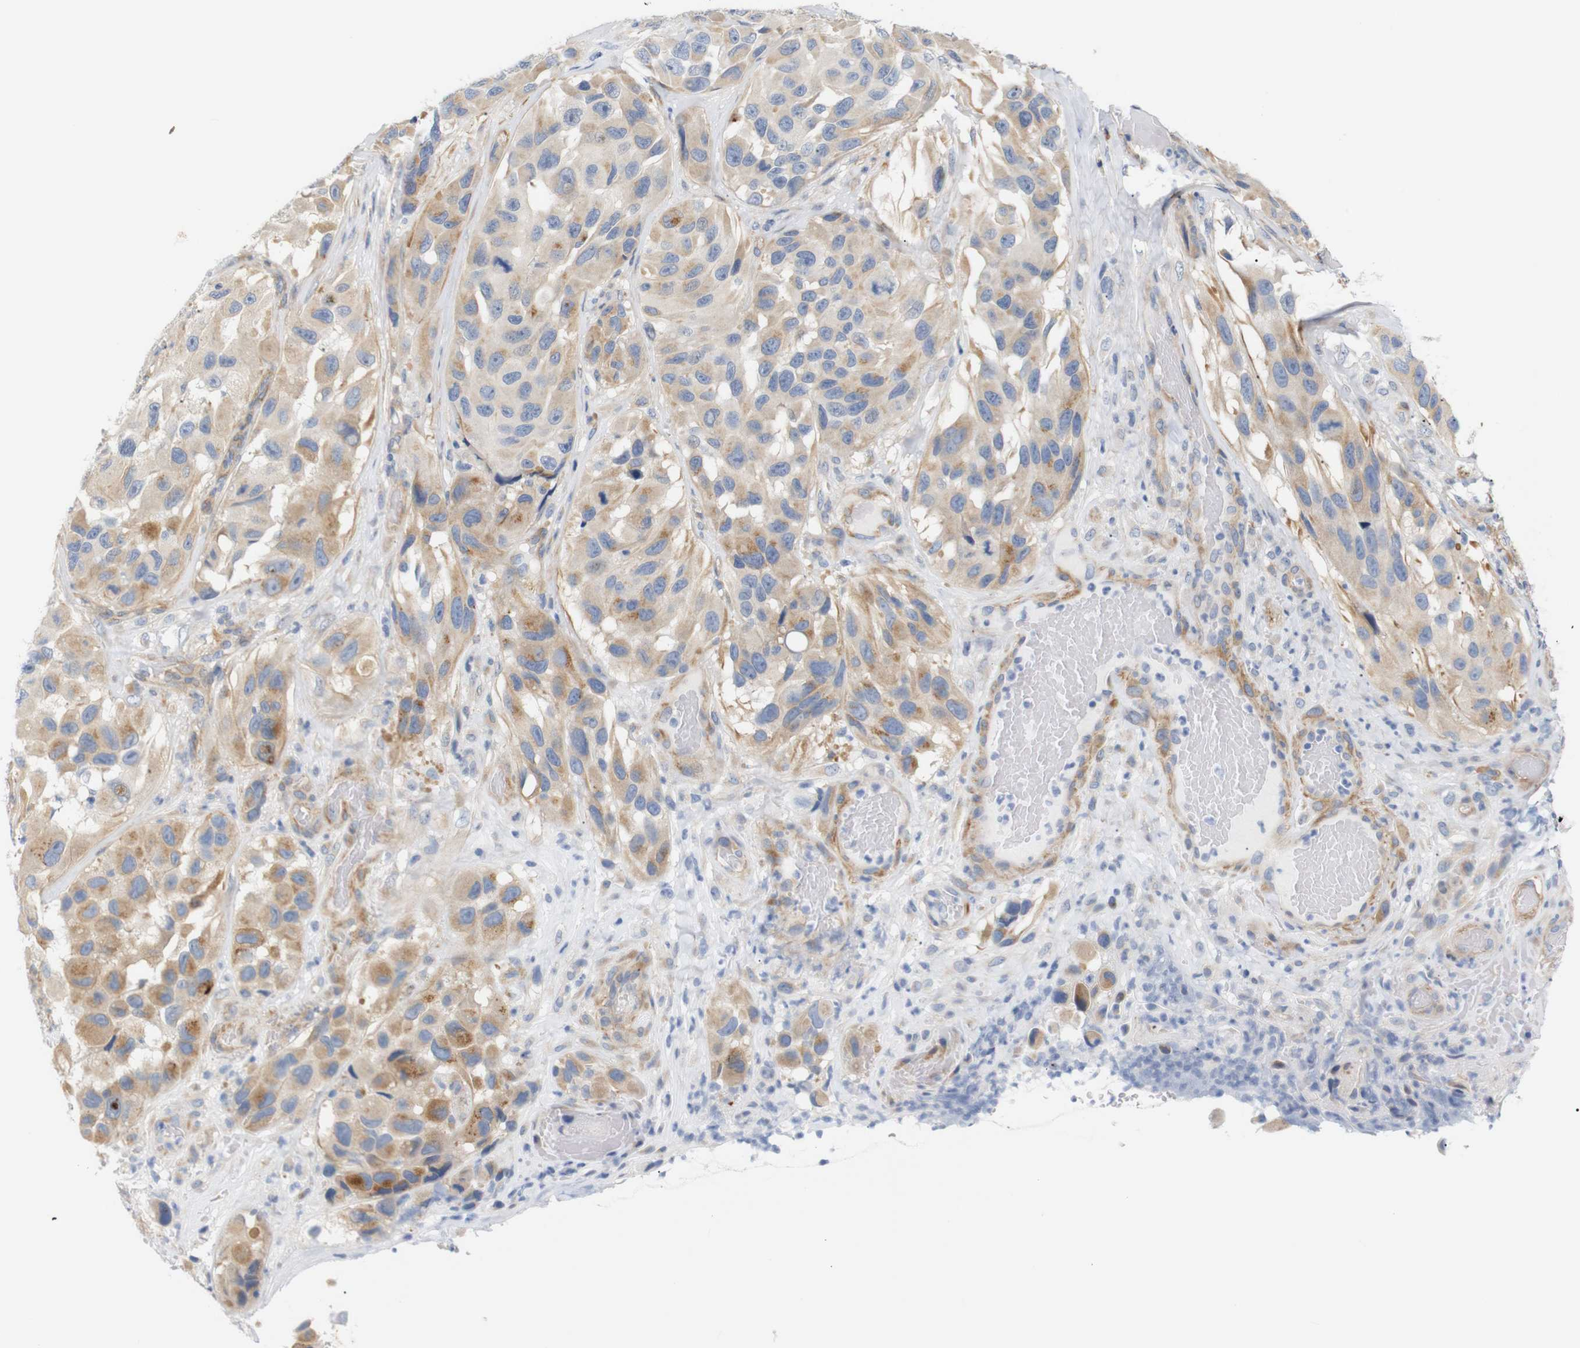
{"staining": {"intensity": "moderate", "quantity": "25%-75%", "location": "cytoplasmic/membranous"}, "tissue": "melanoma", "cell_type": "Tumor cells", "image_type": "cancer", "snomed": [{"axis": "morphology", "description": "Malignant melanoma, NOS"}, {"axis": "topography", "description": "Skin"}], "caption": "A brown stain highlights moderate cytoplasmic/membranous expression of a protein in human melanoma tumor cells.", "gene": "STMN3", "patient": {"sex": "female", "age": 73}}